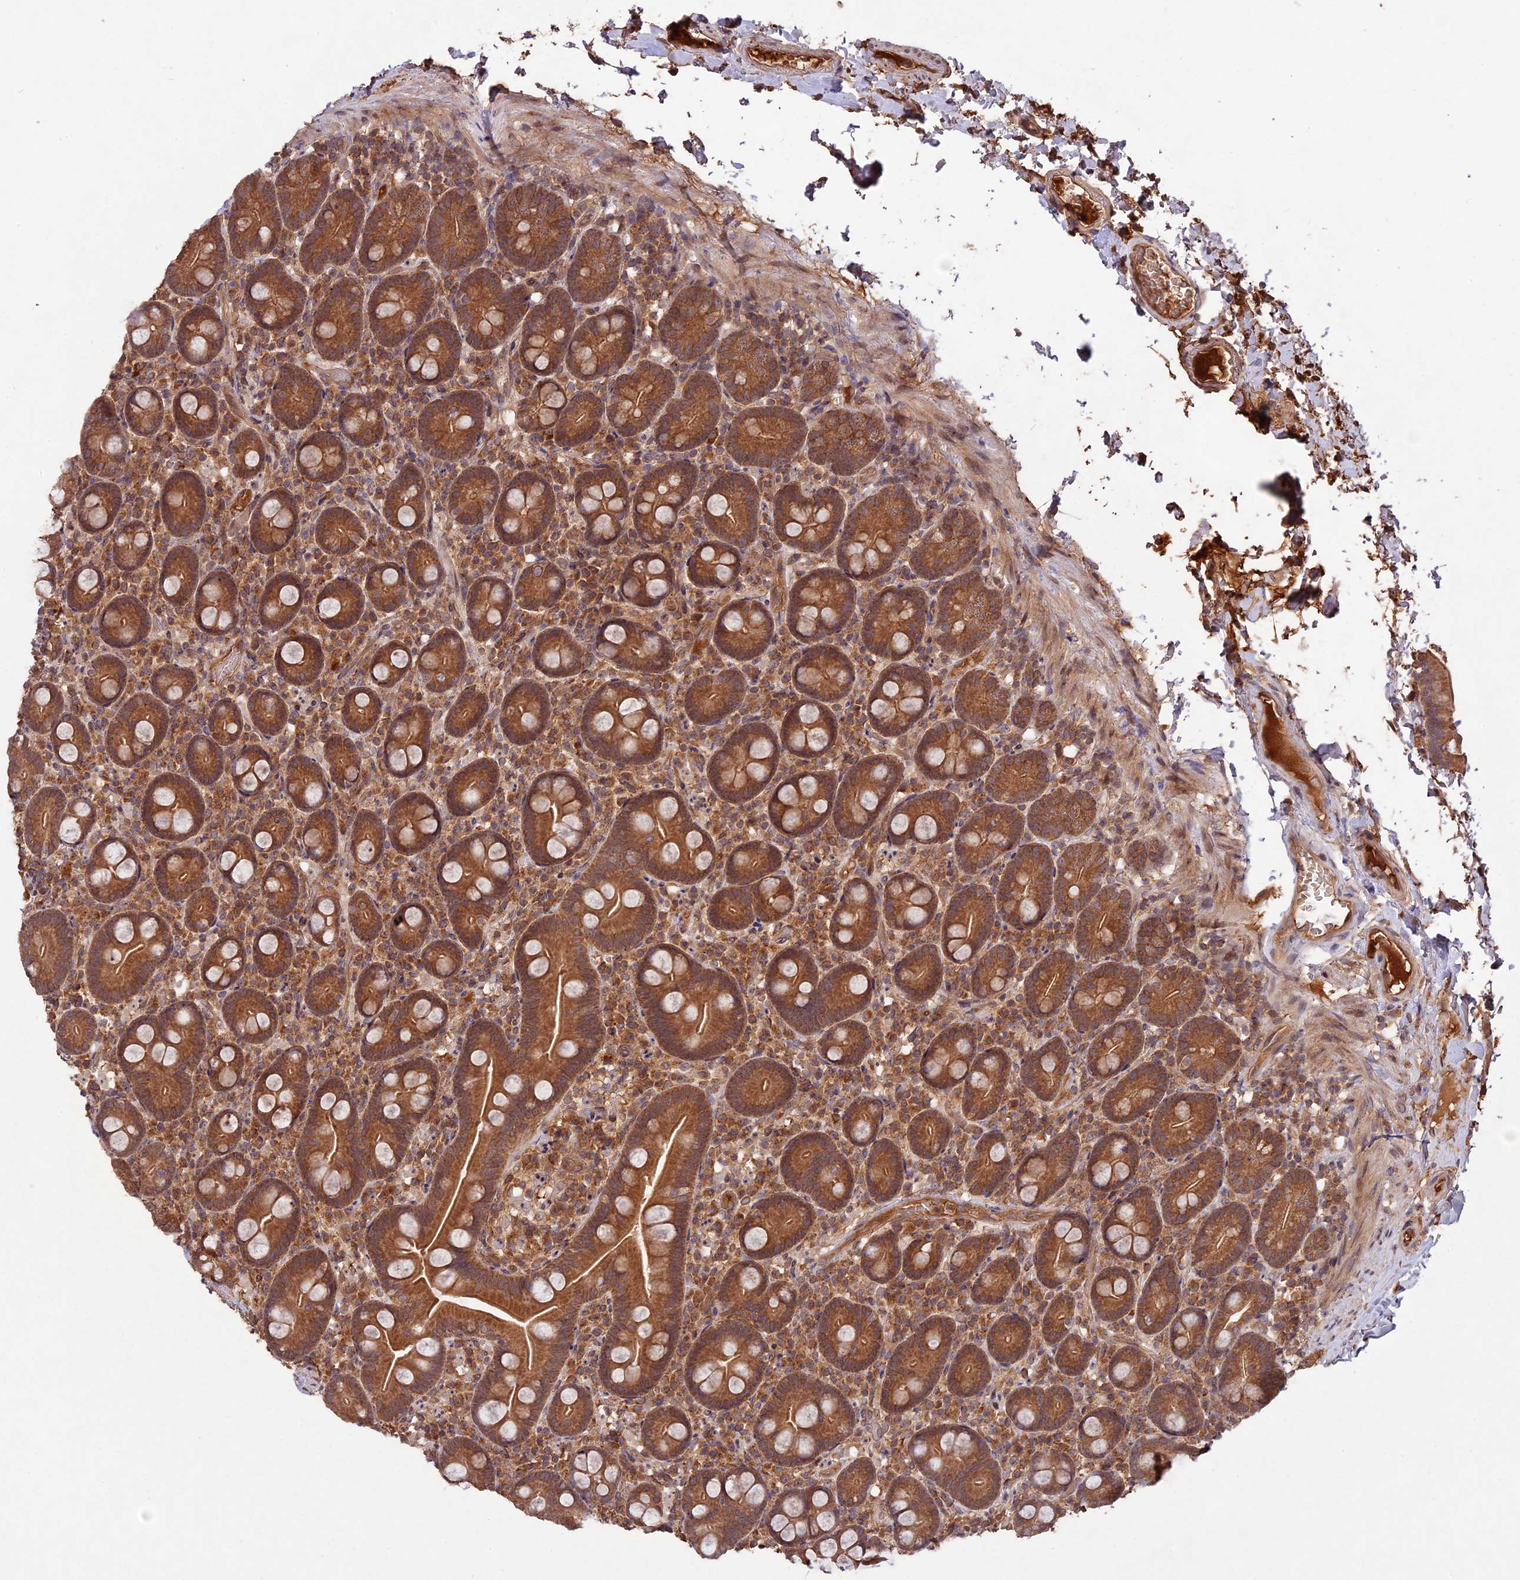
{"staining": {"intensity": "moderate", "quantity": ">75%", "location": "cytoplasmic/membranous"}, "tissue": "small intestine", "cell_type": "Glandular cells", "image_type": "normal", "snomed": [{"axis": "morphology", "description": "Normal tissue, NOS"}, {"axis": "topography", "description": "Small intestine"}], "caption": "Small intestine stained with DAB (3,3'-diaminobenzidine) immunohistochemistry (IHC) exhibits medium levels of moderate cytoplasmic/membranous positivity in about >75% of glandular cells.", "gene": "CHAC1", "patient": {"sex": "female", "age": 68}}